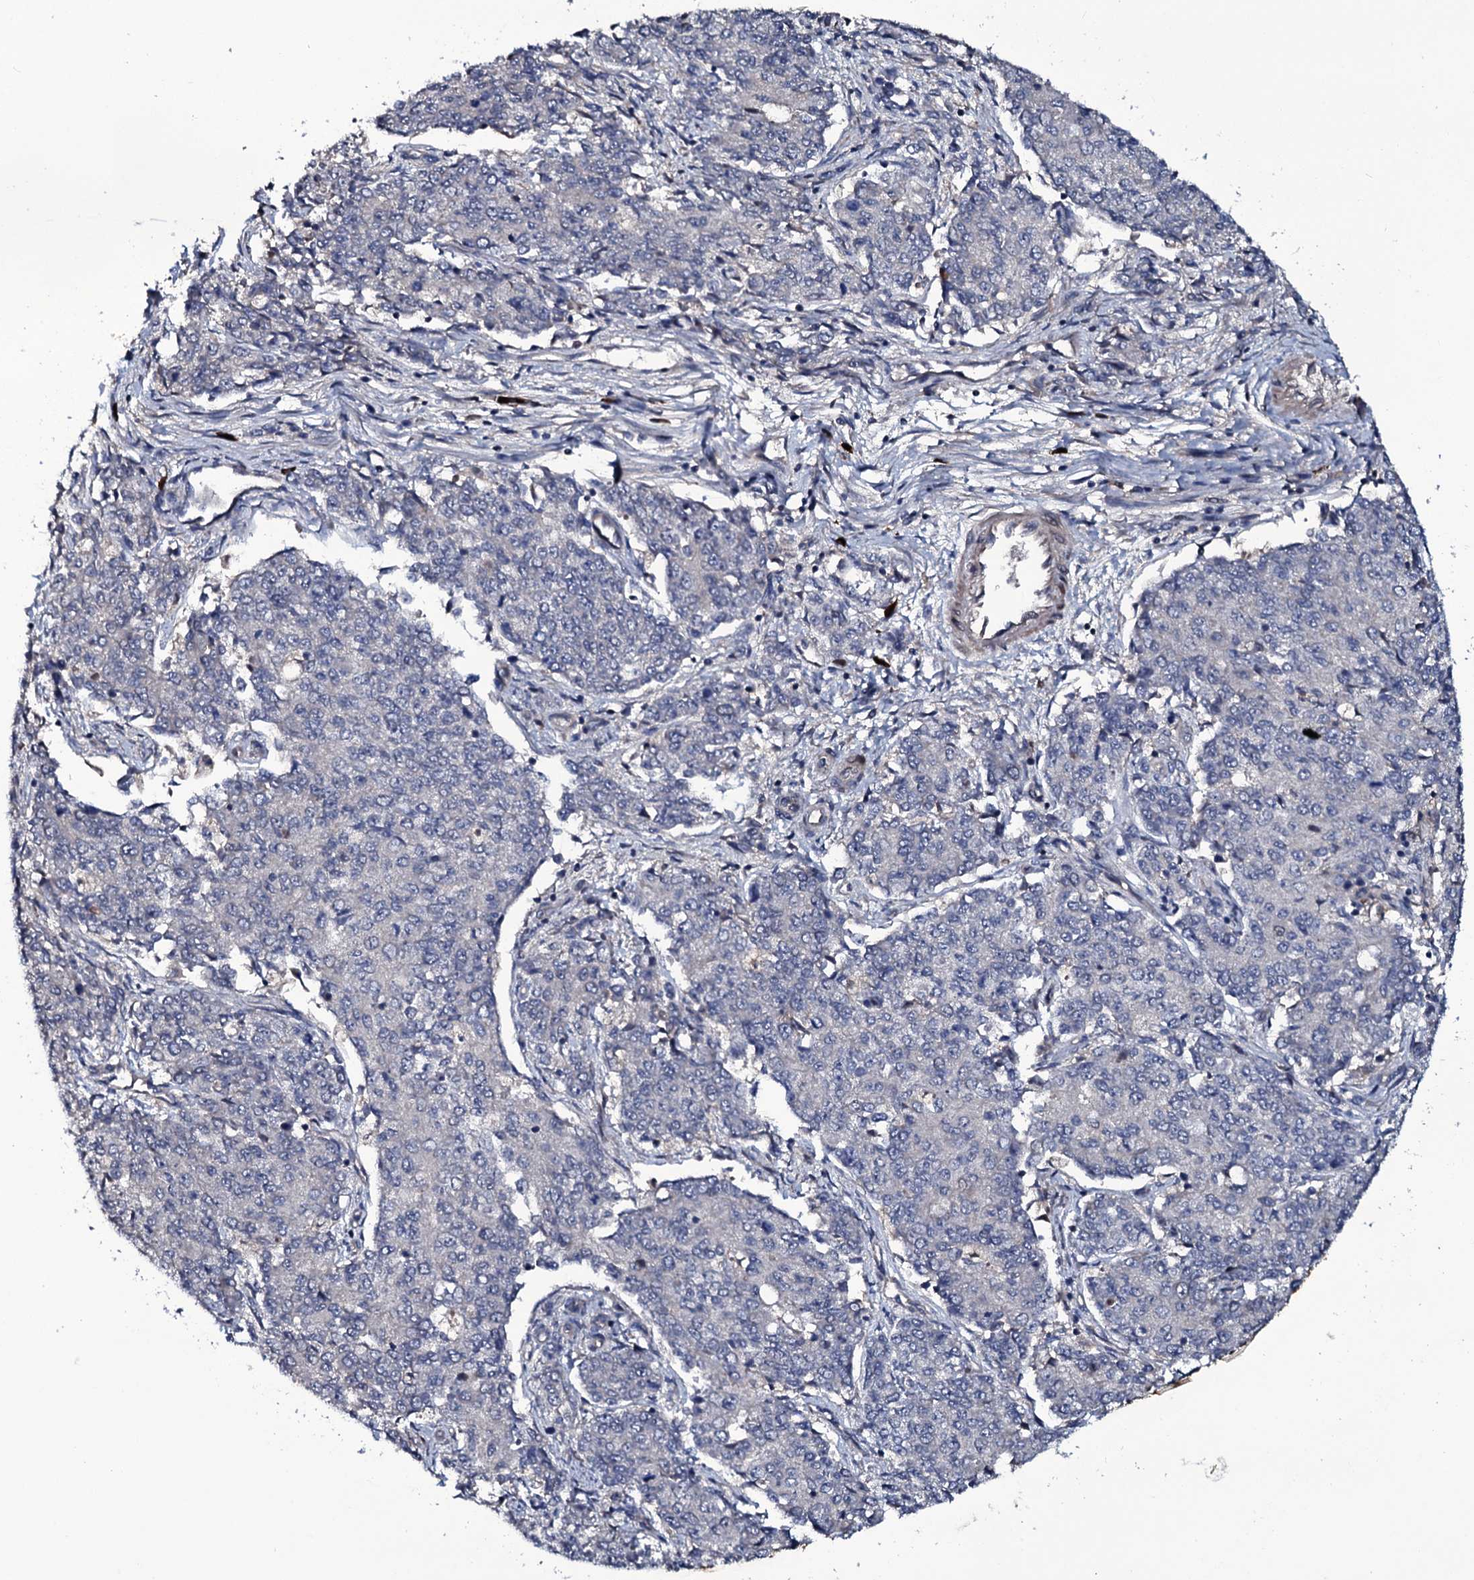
{"staining": {"intensity": "negative", "quantity": "none", "location": "none"}, "tissue": "endometrial cancer", "cell_type": "Tumor cells", "image_type": "cancer", "snomed": [{"axis": "morphology", "description": "Adenocarcinoma, NOS"}, {"axis": "topography", "description": "Endometrium"}], "caption": "Immunohistochemistry (IHC) image of human endometrial adenocarcinoma stained for a protein (brown), which exhibits no expression in tumor cells.", "gene": "LYG2", "patient": {"sex": "female", "age": 50}}